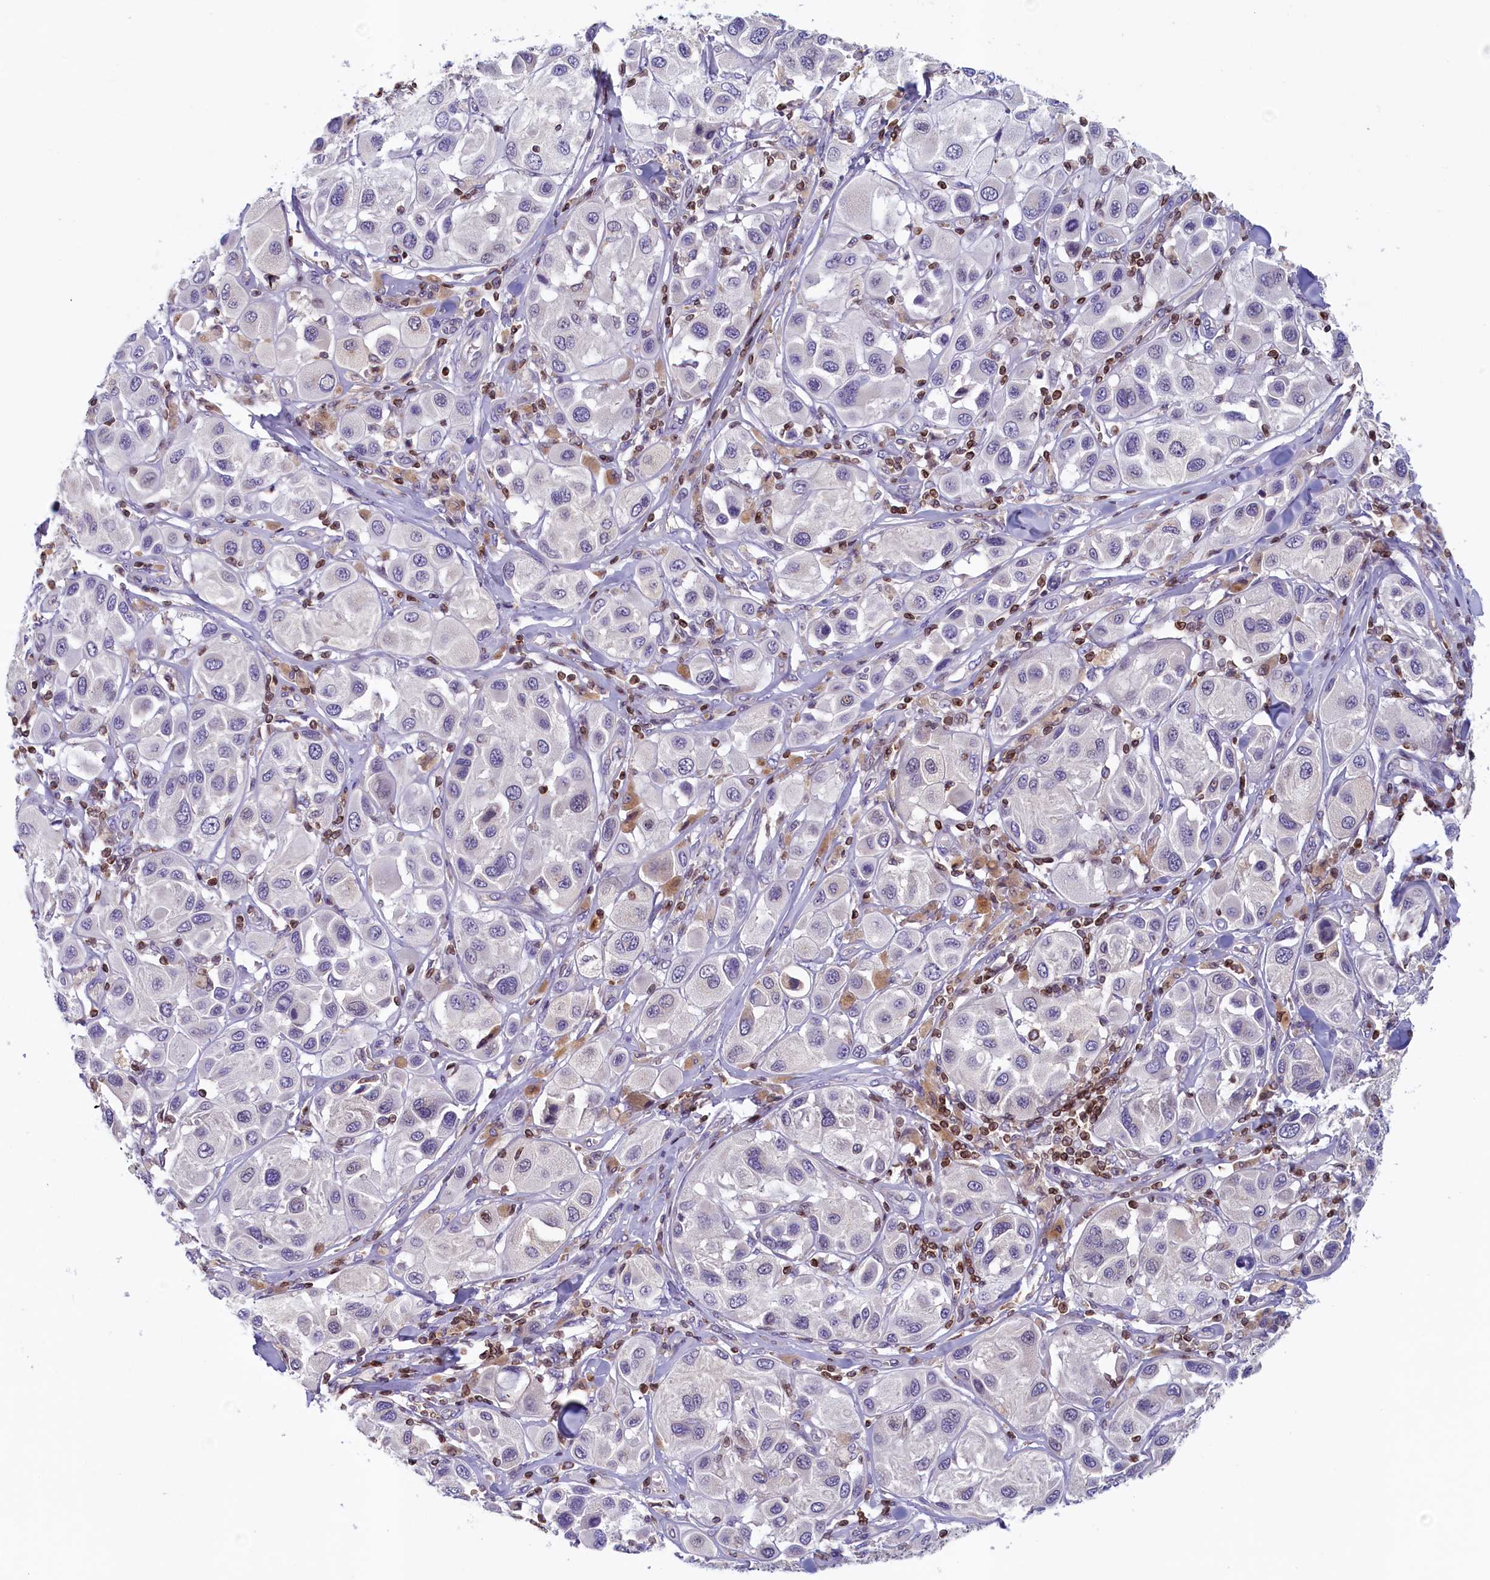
{"staining": {"intensity": "negative", "quantity": "none", "location": "none"}, "tissue": "melanoma", "cell_type": "Tumor cells", "image_type": "cancer", "snomed": [{"axis": "morphology", "description": "Malignant melanoma, Metastatic site"}, {"axis": "topography", "description": "Skin"}], "caption": "This is an immunohistochemistry (IHC) micrograph of melanoma. There is no expression in tumor cells.", "gene": "TRAF3IP3", "patient": {"sex": "male", "age": 41}}